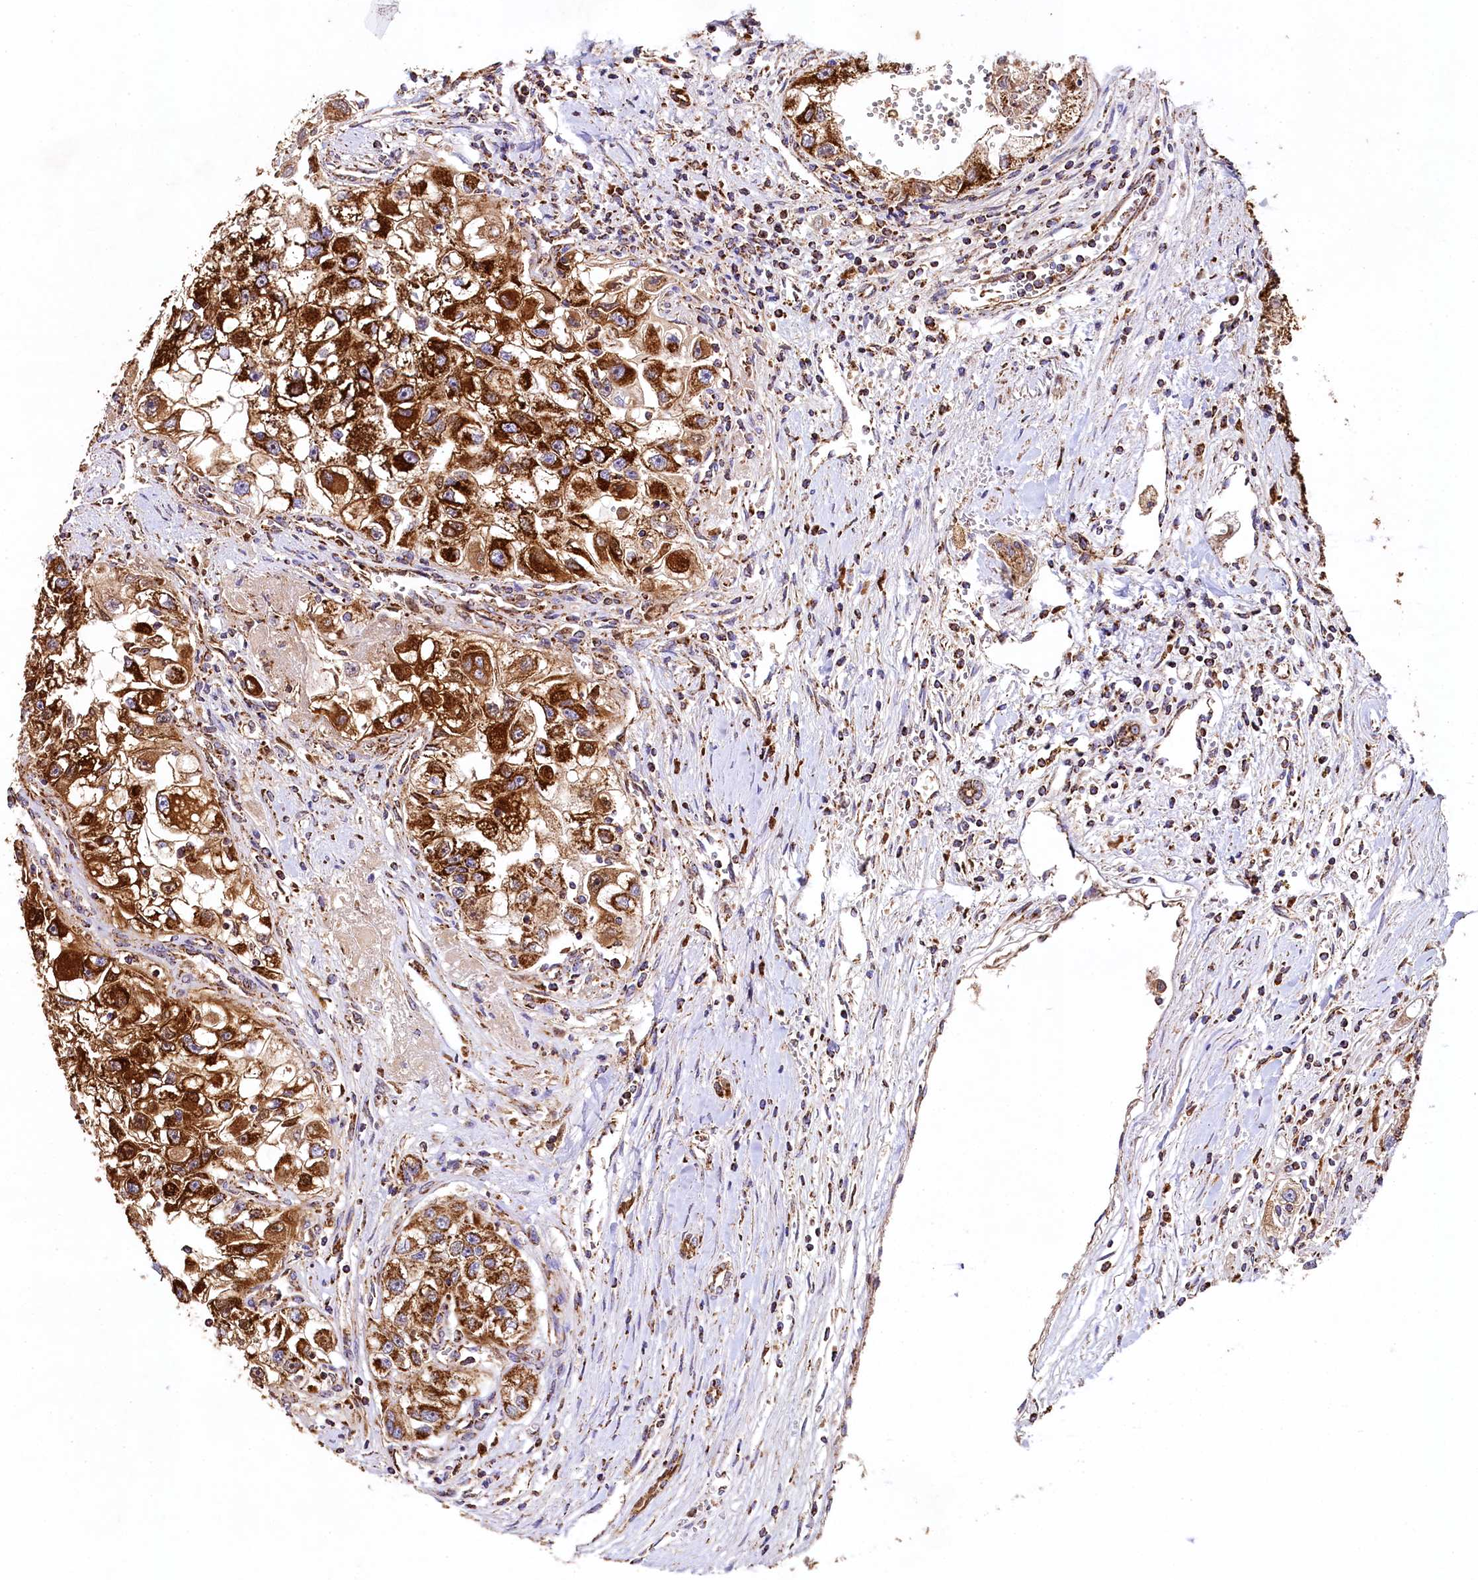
{"staining": {"intensity": "strong", "quantity": ">75%", "location": "cytoplasmic/membranous"}, "tissue": "renal cancer", "cell_type": "Tumor cells", "image_type": "cancer", "snomed": [{"axis": "morphology", "description": "Adenocarcinoma, NOS"}, {"axis": "topography", "description": "Kidney"}], "caption": "A micrograph of human renal adenocarcinoma stained for a protein displays strong cytoplasmic/membranous brown staining in tumor cells.", "gene": "CLYBL", "patient": {"sex": "male", "age": 63}}